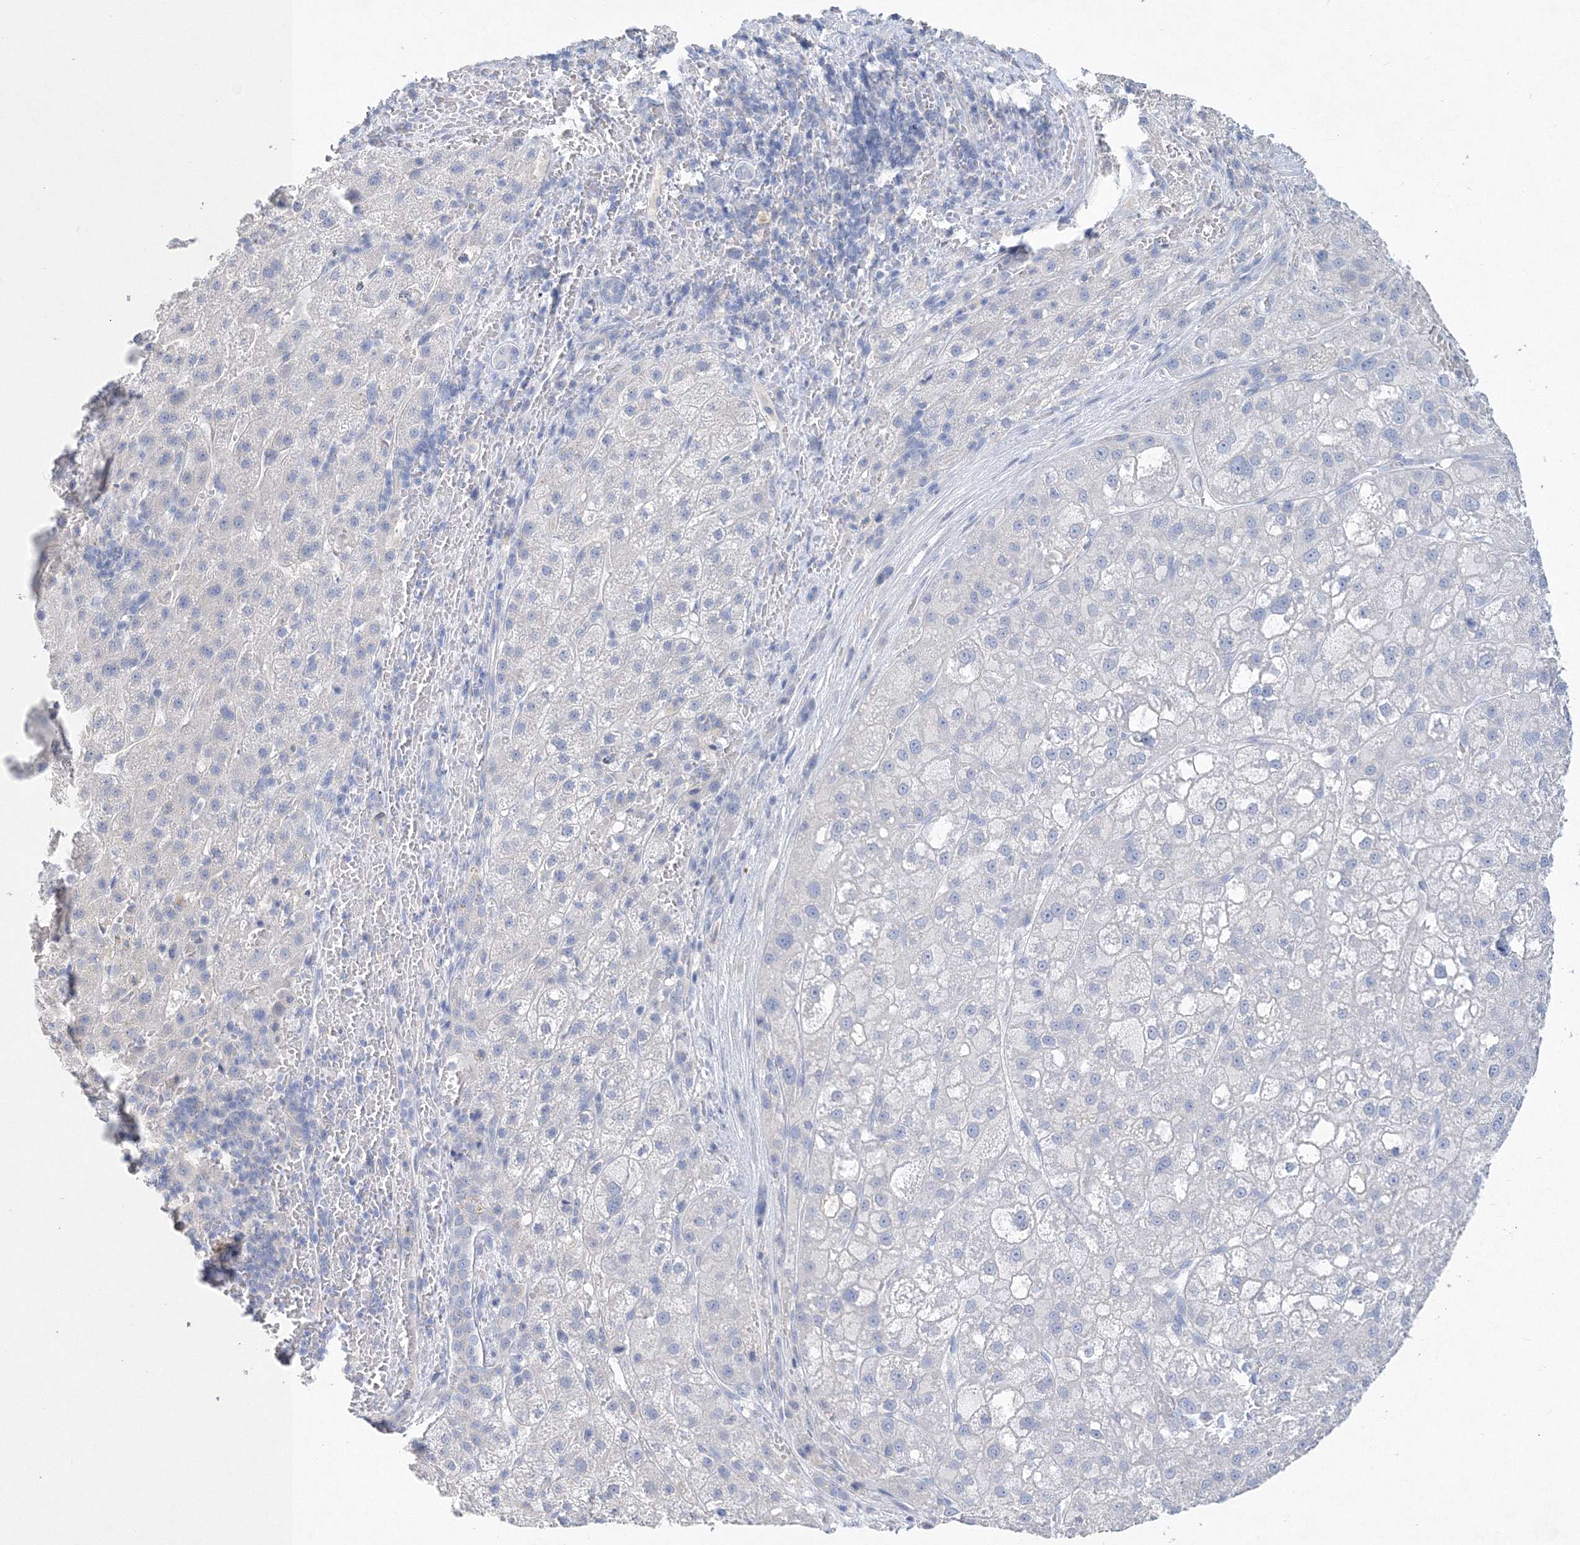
{"staining": {"intensity": "negative", "quantity": "none", "location": "none"}, "tissue": "liver cancer", "cell_type": "Tumor cells", "image_type": "cancer", "snomed": [{"axis": "morphology", "description": "Carcinoma, Hepatocellular, NOS"}, {"axis": "topography", "description": "Liver"}], "caption": "This is an immunohistochemistry (IHC) histopathology image of liver cancer. There is no expression in tumor cells.", "gene": "OSBPL6", "patient": {"sex": "male", "age": 57}}